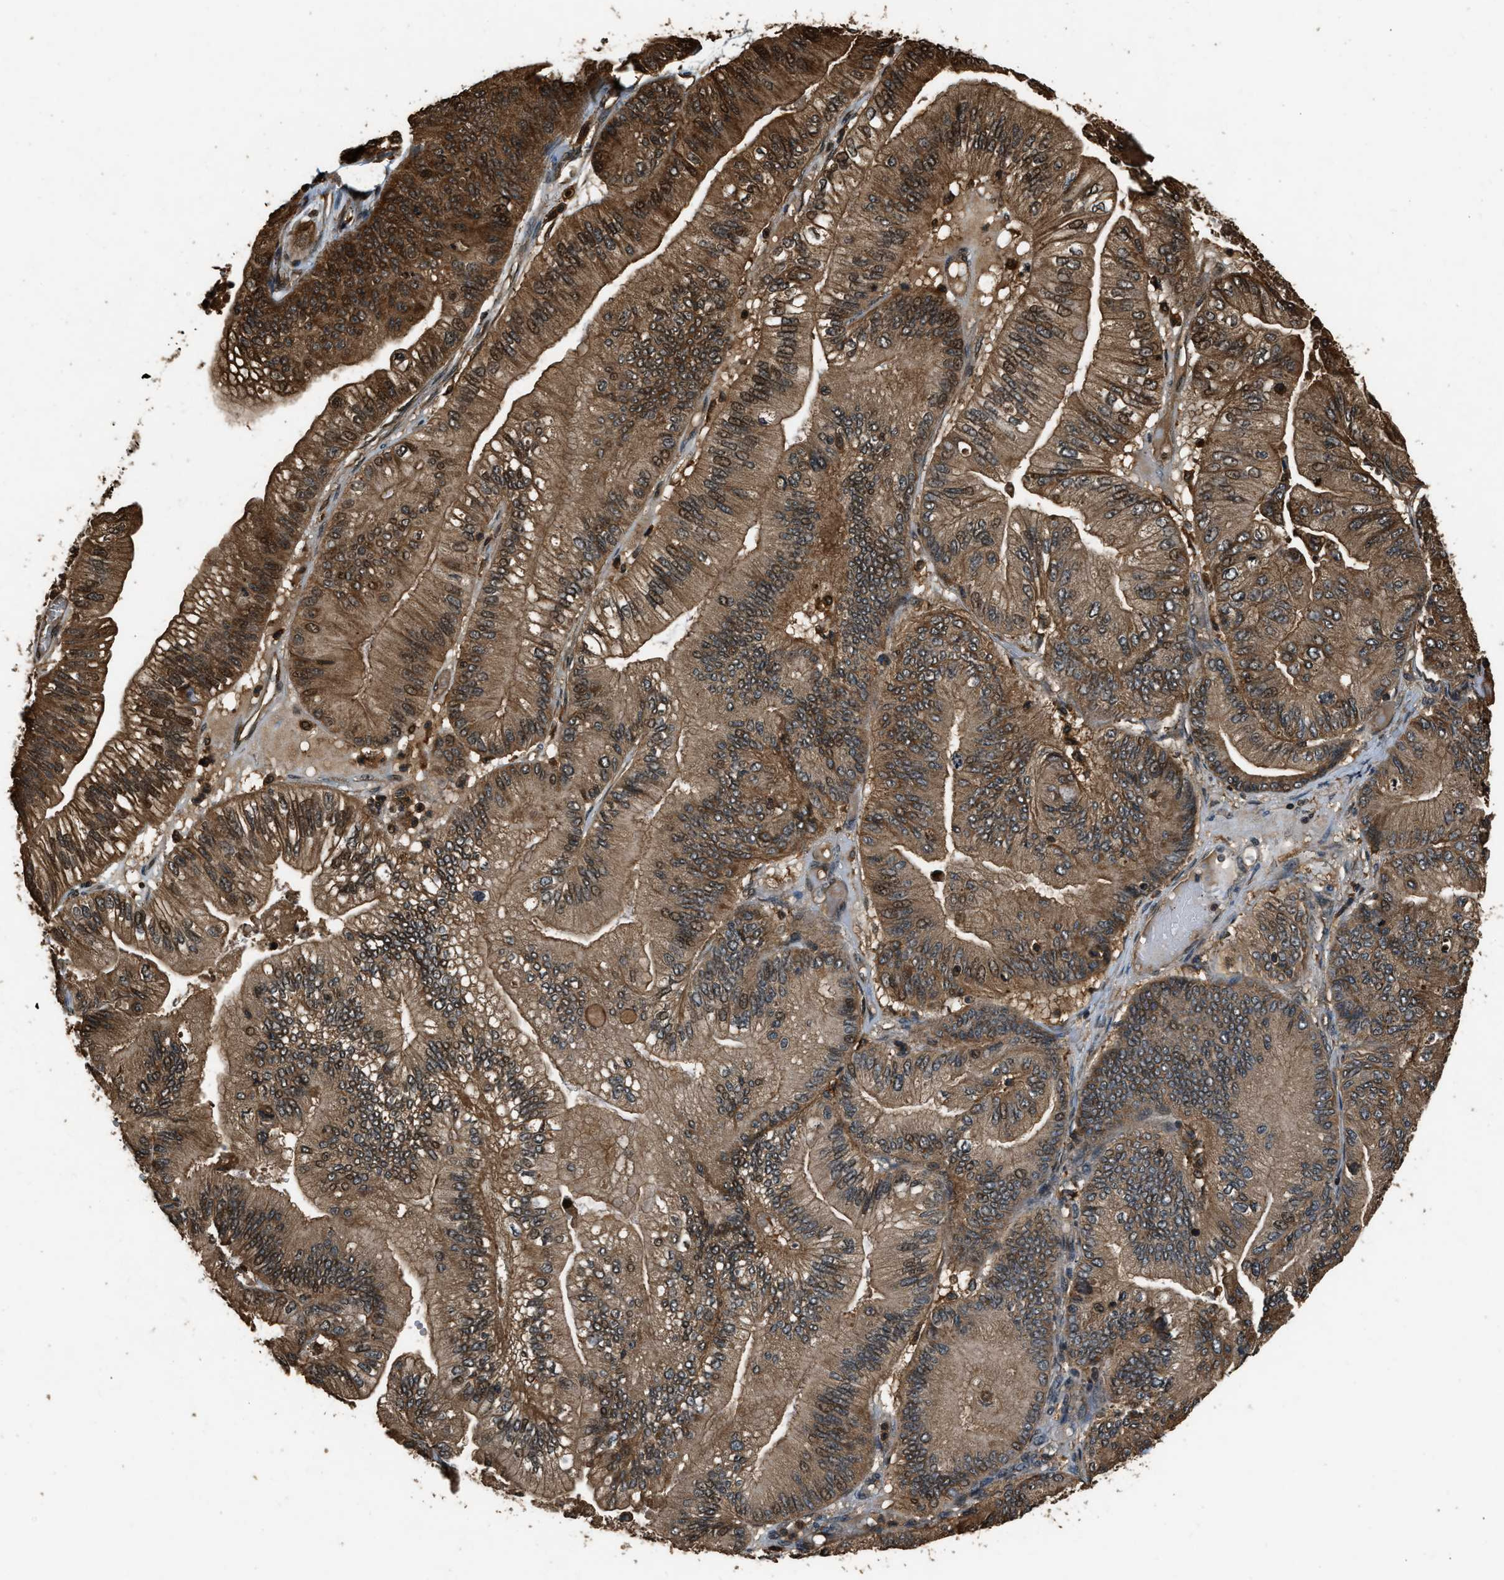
{"staining": {"intensity": "moderate", "quantity": ">75%", "location": "cytoplasmic/membranous,nuclear"}, "tissue": "ovarian cancer", "cell_type": "Tumor cells", "image_type": "cancer", "snomed": [{"axis": "morphology", "description": "Cystadenocarcinoma, mucinous, NOS"}, {"axis": "topography", "description": "Ovary"}], "caption": "This is an image of IHC staining of ovarian cancer (mucinous cystadenocarcinoma), which shows moderate expression in the cytoplasmic/membranous and nuclear of tumor cells.", "gene": "RAP2A", "patient": {"sex": "female", "age": 61}}